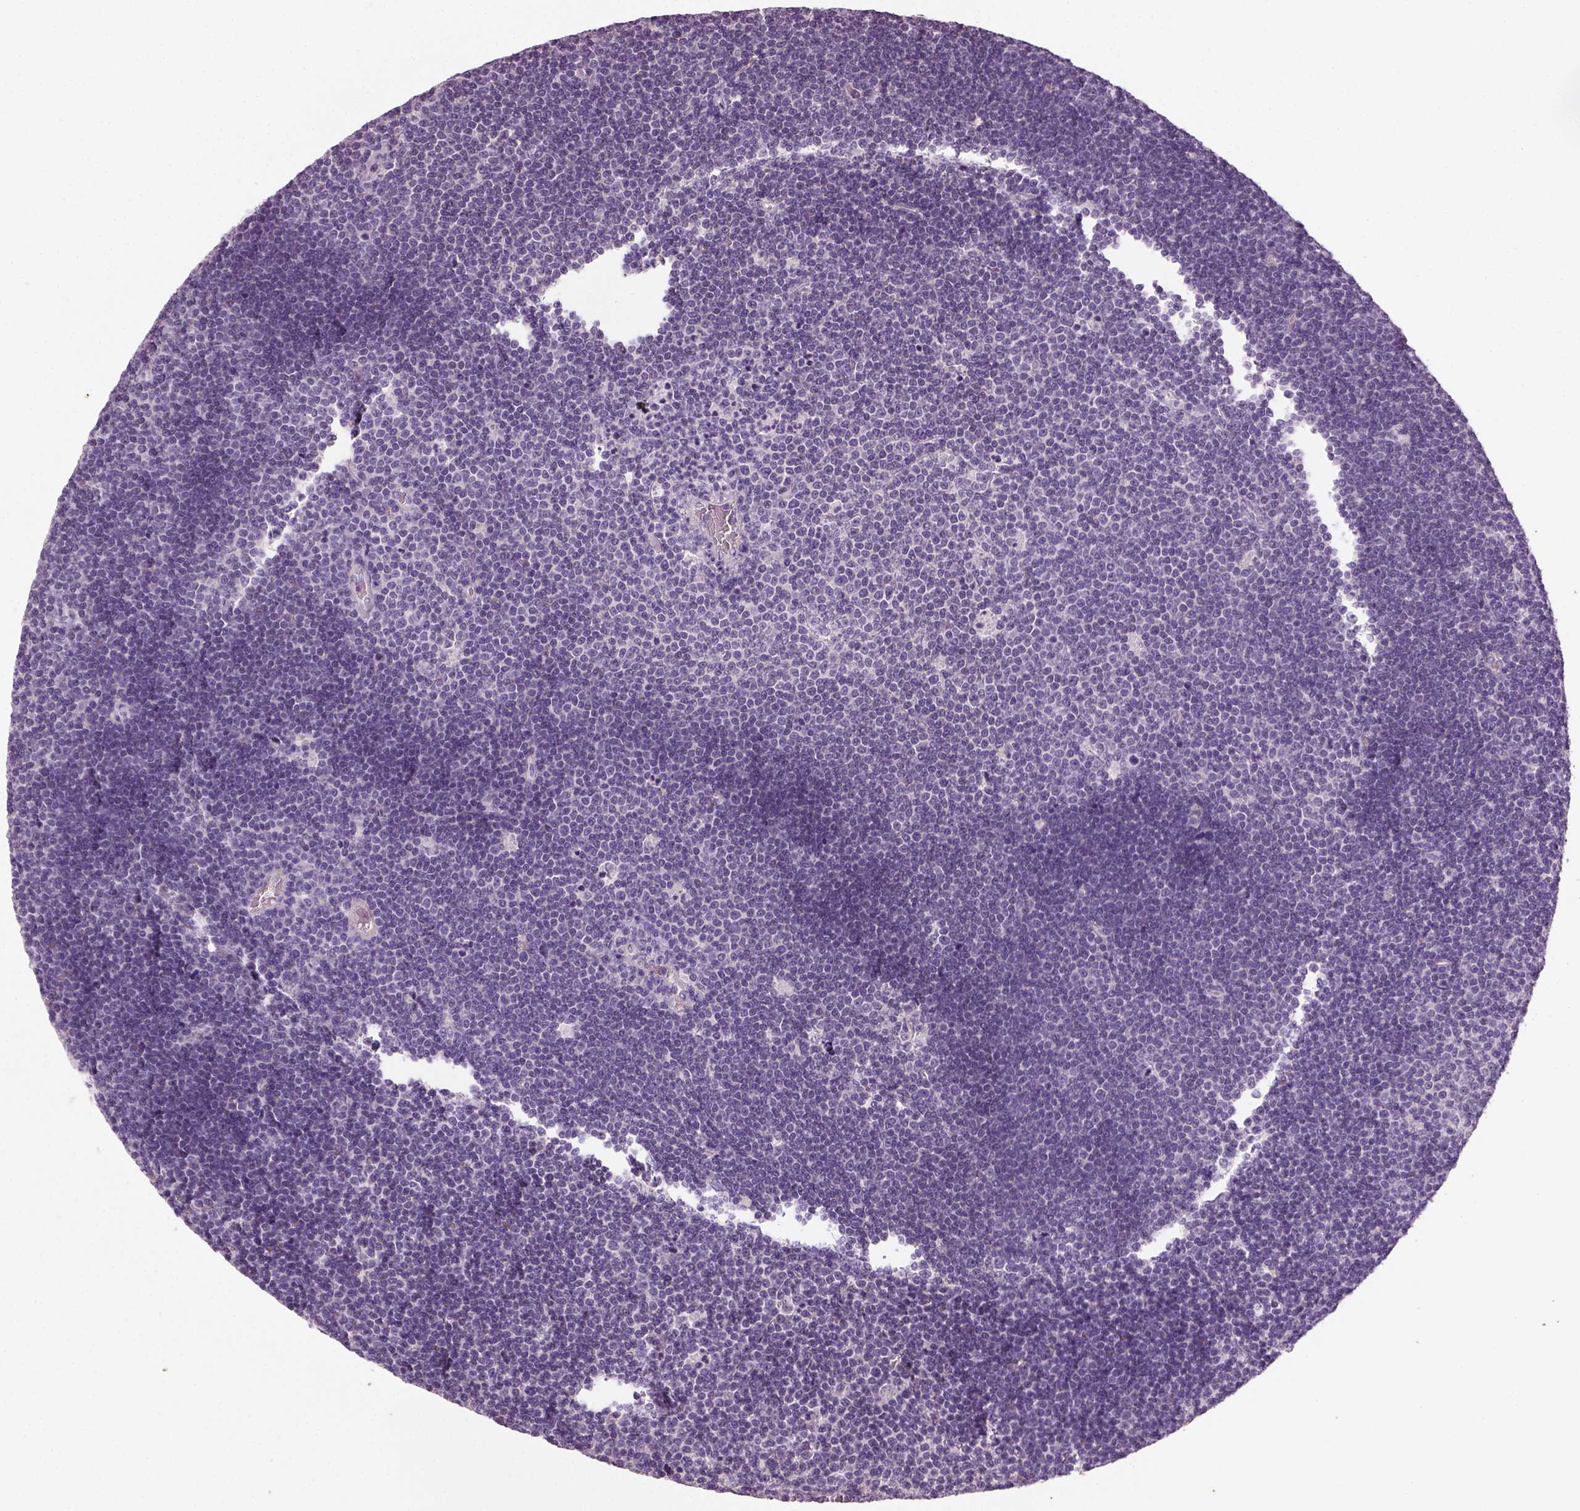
{"staining": {"intensity": "negative", "quantity": "none", "location": "none"}, "tissue": "lymphoma", "cell_type": "Tumor cells", "image_type": "cancer", "snomed": [{"axis": "morphology", "description": "Malignant lymphoma, non-Hodgkin's type, Low grade"}, {"axis": "topography", "description": "Brain"}], "caption": "A photomicrograph of human lymphoma is negative for staining in tumor cells.", "gene": "ELOVL3", "patient": {"sex": "female", "age": 66}}